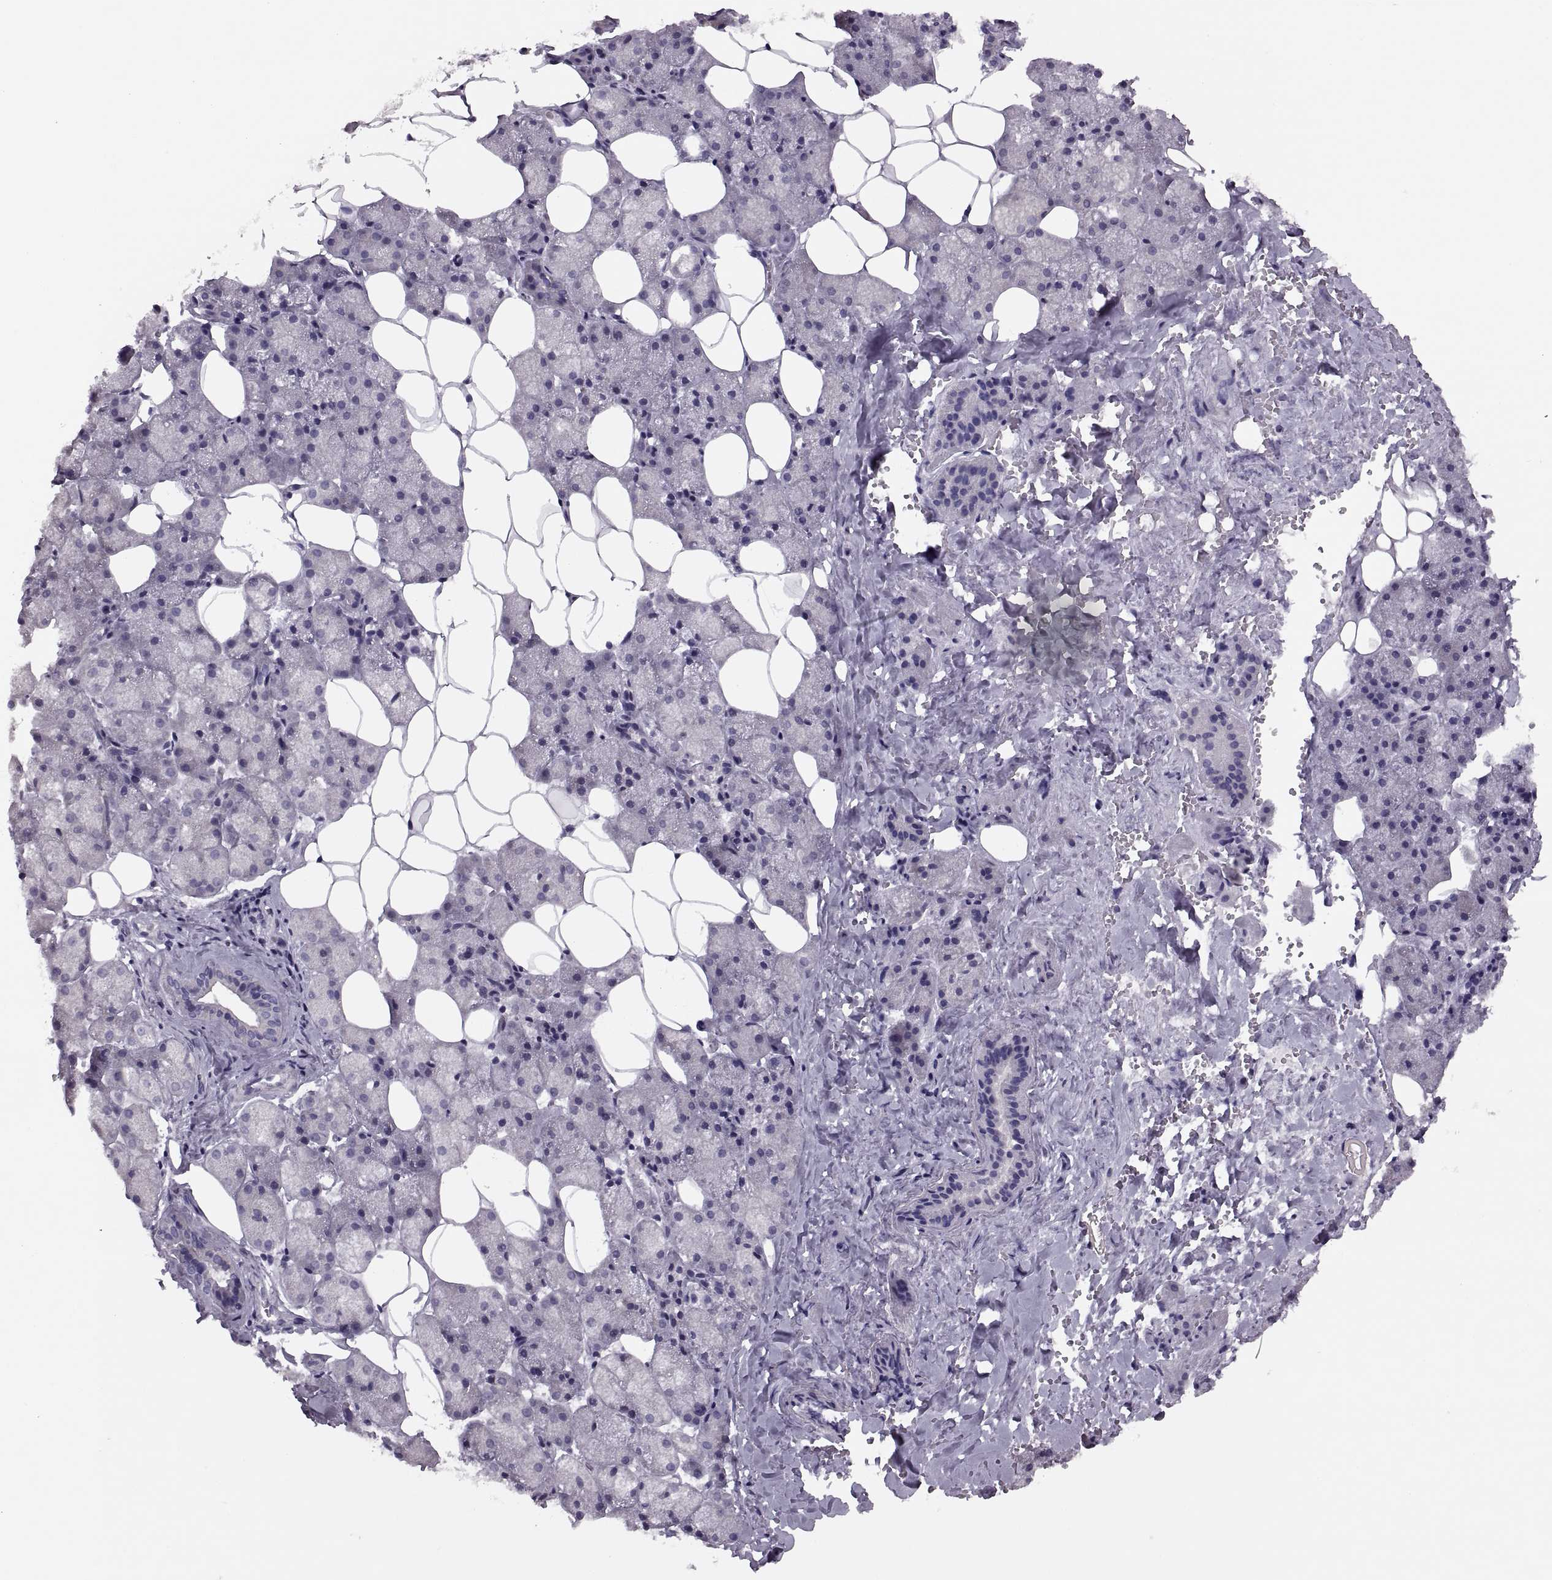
{"staining": {"intensity": "negative", "quantity": "none", "location": "none"}, "tissue": "salivary gland", "cell_type": "Glandular cells", "image_type": "normal", "snomed": [{"axis": "morphology", "description": "Normal tissue, NOS"}, {"axis": "topography", "description": "Salivary gland"}], "caption": "This is a histopathology image of immunohistochemistry (IHC) staining of benign salivary gland, which shows no expression in glandular cells.", "gene": "PRSS54", "patient": {"sex": "male", "age": 38}}